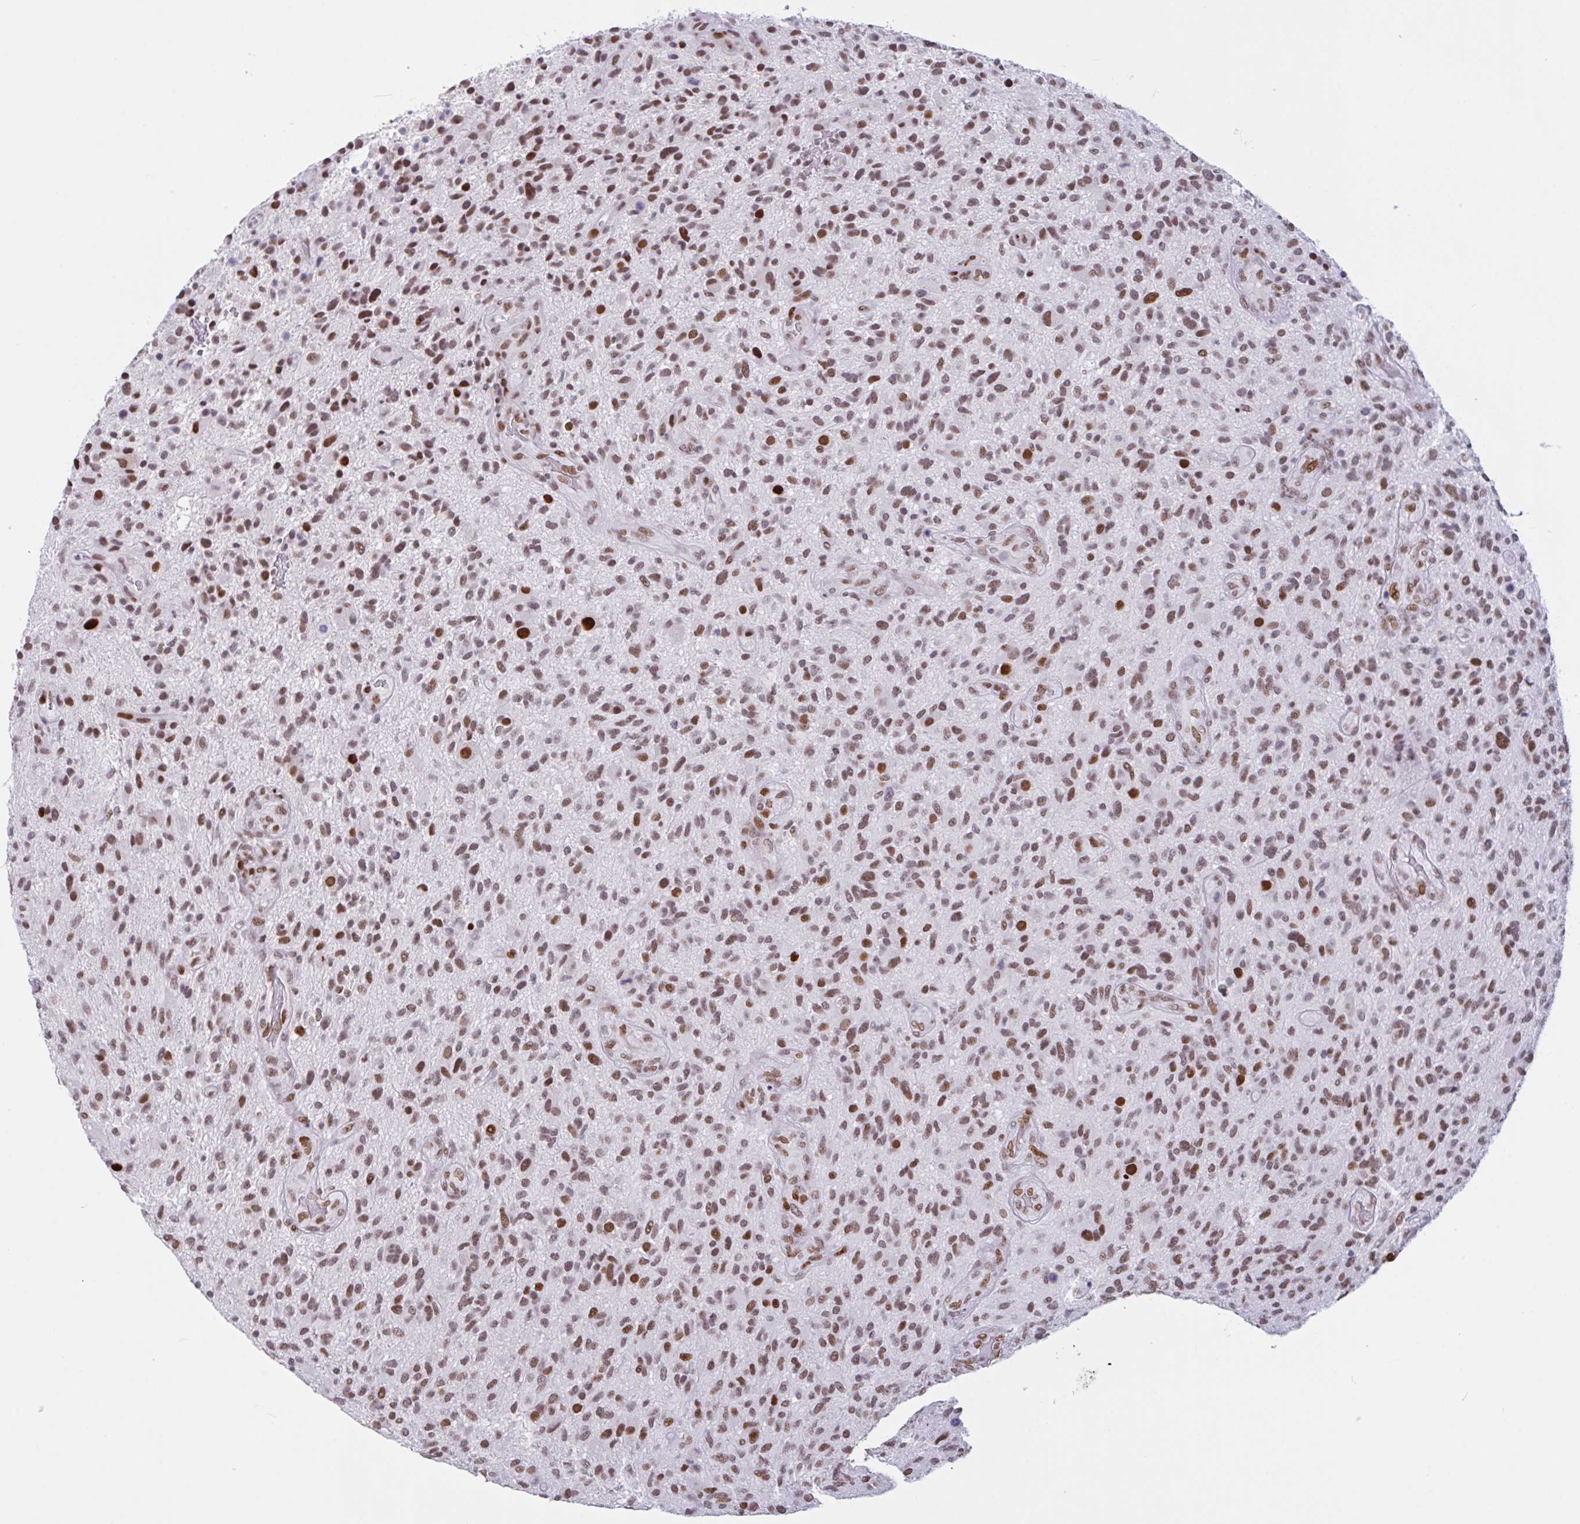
{"staining": {"intensity": "moderate", "quantity": ">75%", "location": "nuclear"}, "tissue": "glioma", "cell_type": "Tumor cells", "image_type": "cancer", "snomed": [{"axis": "morphology", "description": "Glioma, malignant, High grade"}, {"axis": "topography", "description": "Brain"}], "caption": "Immunohistochemical staining of human malignant glioma (high-grade) demonstrates moderate nuclear protein positivity in about >75% of tumor cells.", "gene": "CLP1", "patient": {"sex": "male", "age": 47}}